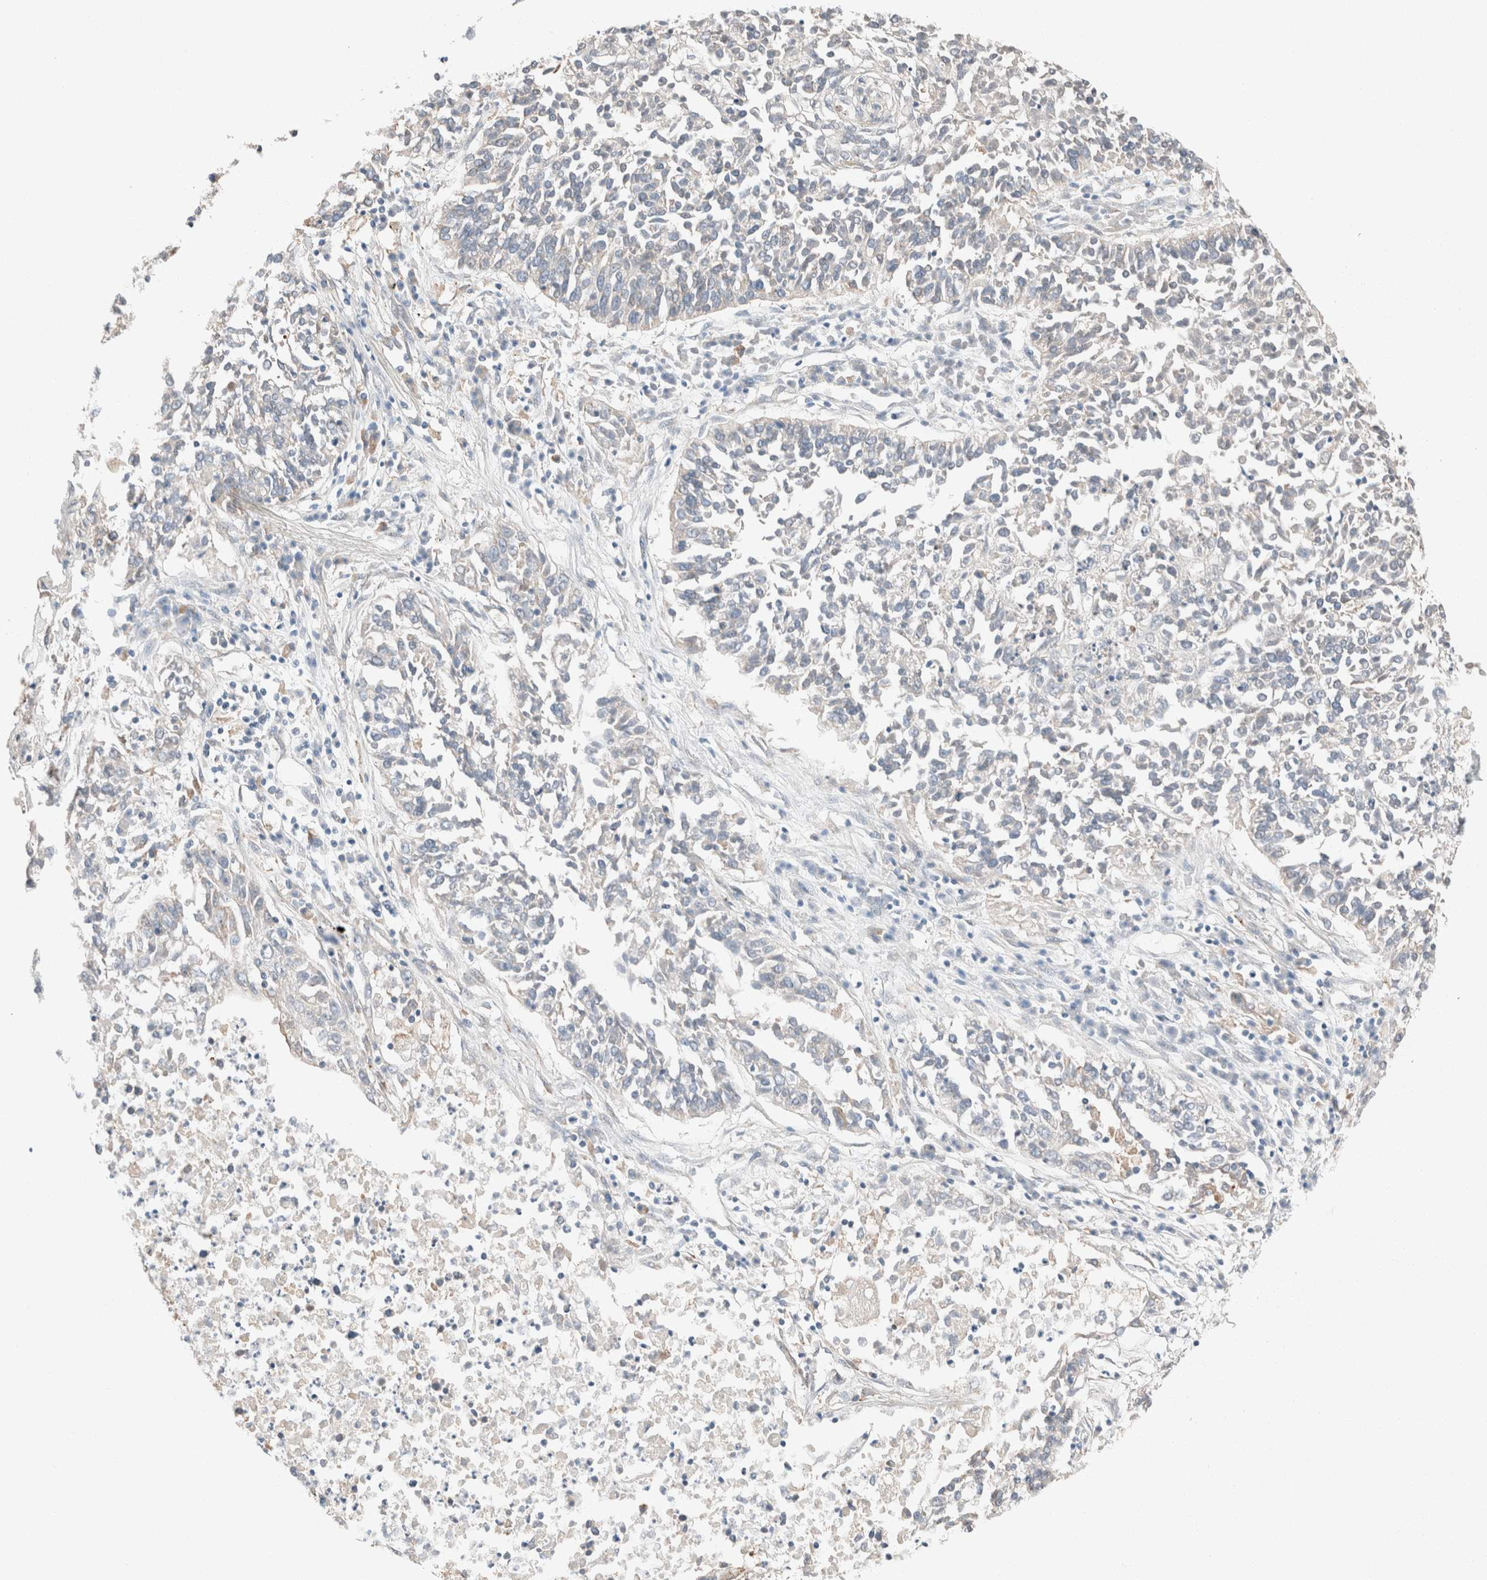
{"staining": {"intensity": "negative", "quantity": "none", "location": "none"}, "tissue": "lung cancer", "cell_type": "Tumor cells", "image_type": "cancer", "snomed": [{"axis": "morphology", "description": "Normal tissue, NOS"}, {"axis": "morphology", "description": "Squamous cell carcinoma, NOS"}, {"axis": "topography", "description": "Lymph node"}, {"axis": "topography", "description": "Cartilage tissue"}, {"axis": "topography", "description": "Bronchus"}, {"axis": "topography", "description": "Lung"}, {"axis": "topography", "description": "Peripheral nerve tissue"}], "caption": "IHC of human lung squamous cell carcinoma demonstrates no positivity in tumor cells.", "gene": "PCM1", "patient": {"sex": "female", "age": 49}}